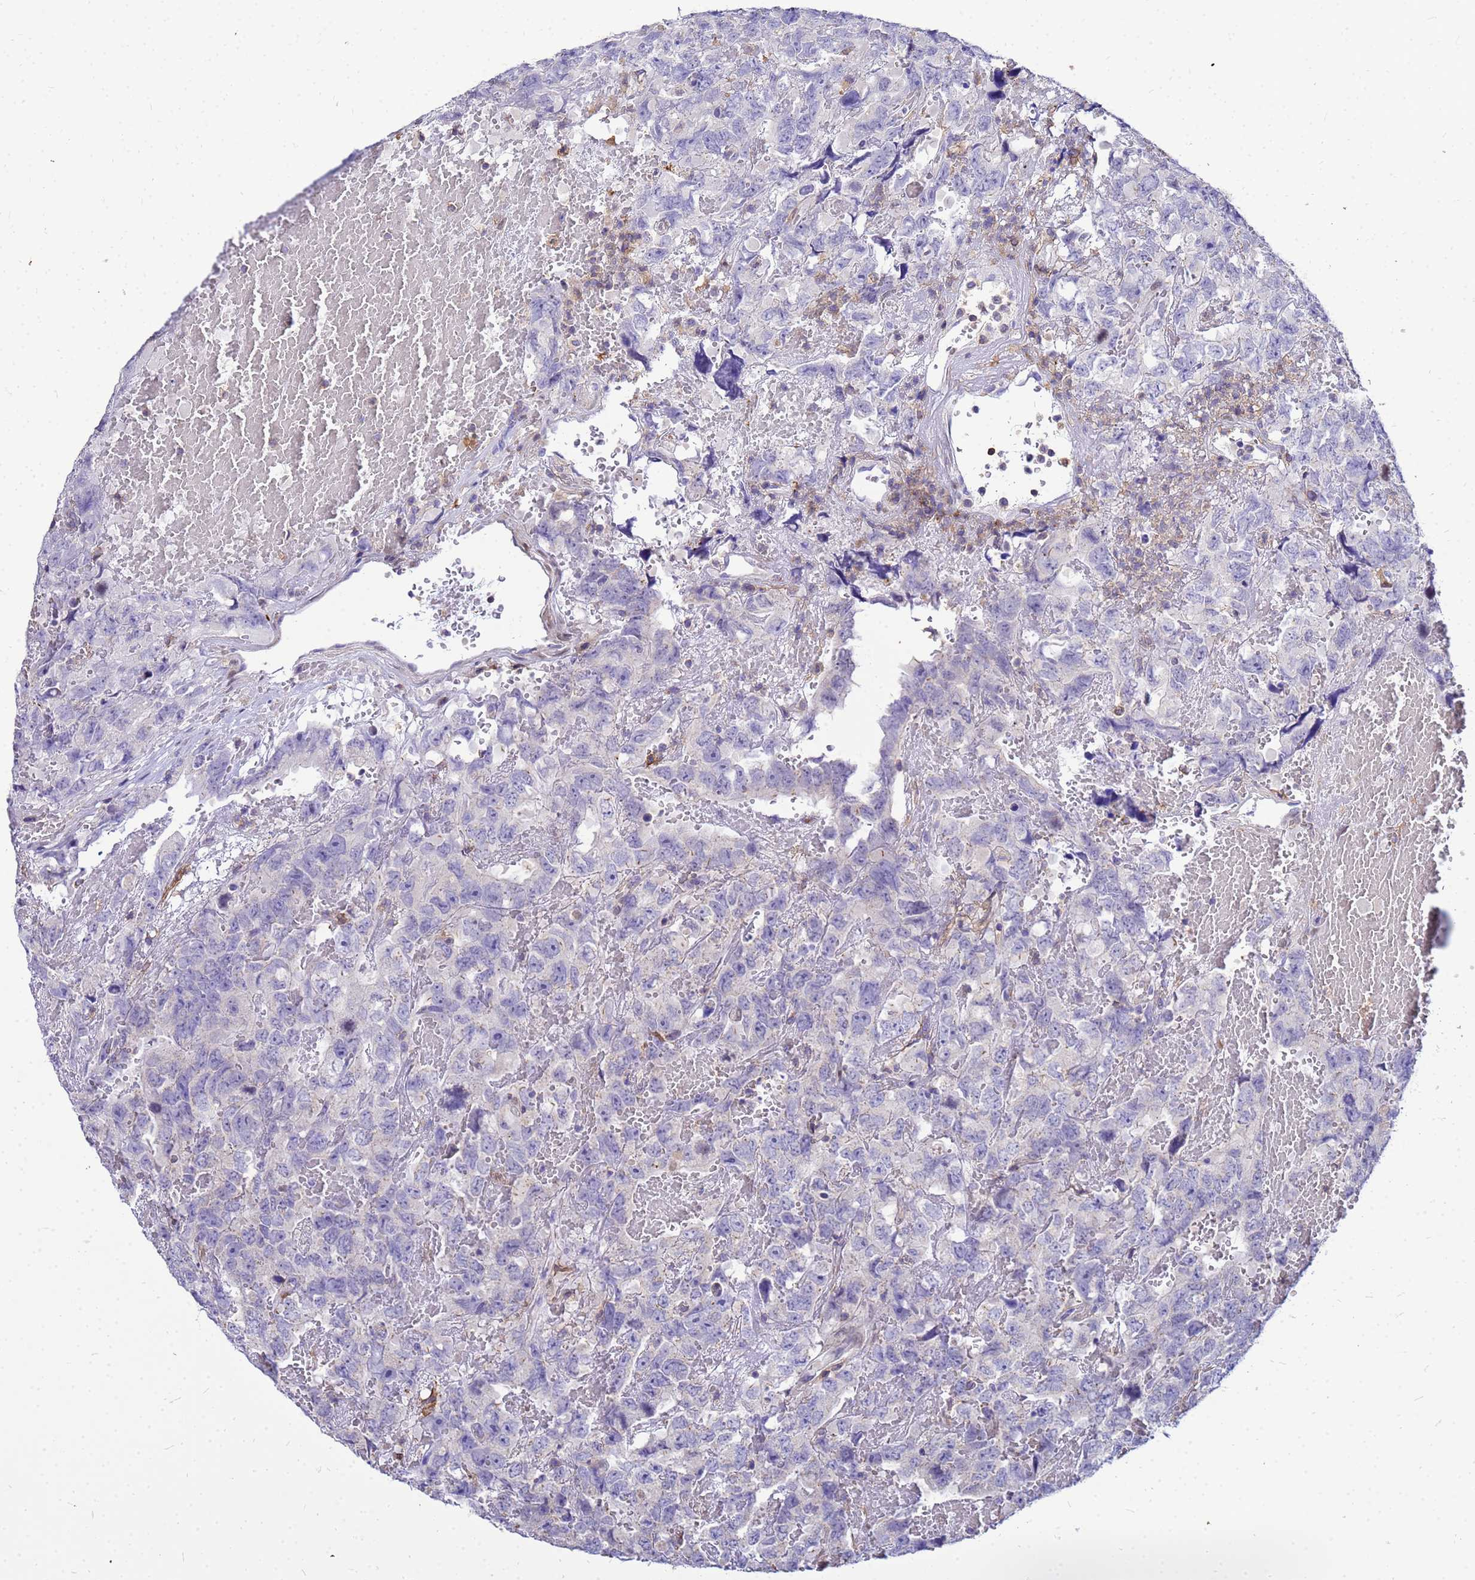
{"staining": {"intensity": "negative", "quantity": "none", "location": "none"}, "tissue": "testis cancer", "cell_type": "Tumor cells", "image_type": "cancer", "snomed": [{"axis": "morphology", "description": "Carcinoma, Embryonal, NOS"}, {"axis": "topography", "description": "Testis"}], "caption": "Tumor cells are negative for protein expression in human testis cancer. (Stains: DAB (3,3'-diaminobenzidine) immunohistochemistry with hematoxylin counter stain, Microscopy: brightfield microscopy at high magnification).", "gene": "DBNDD2", "patient": {"sex": "male", "age": 45}}